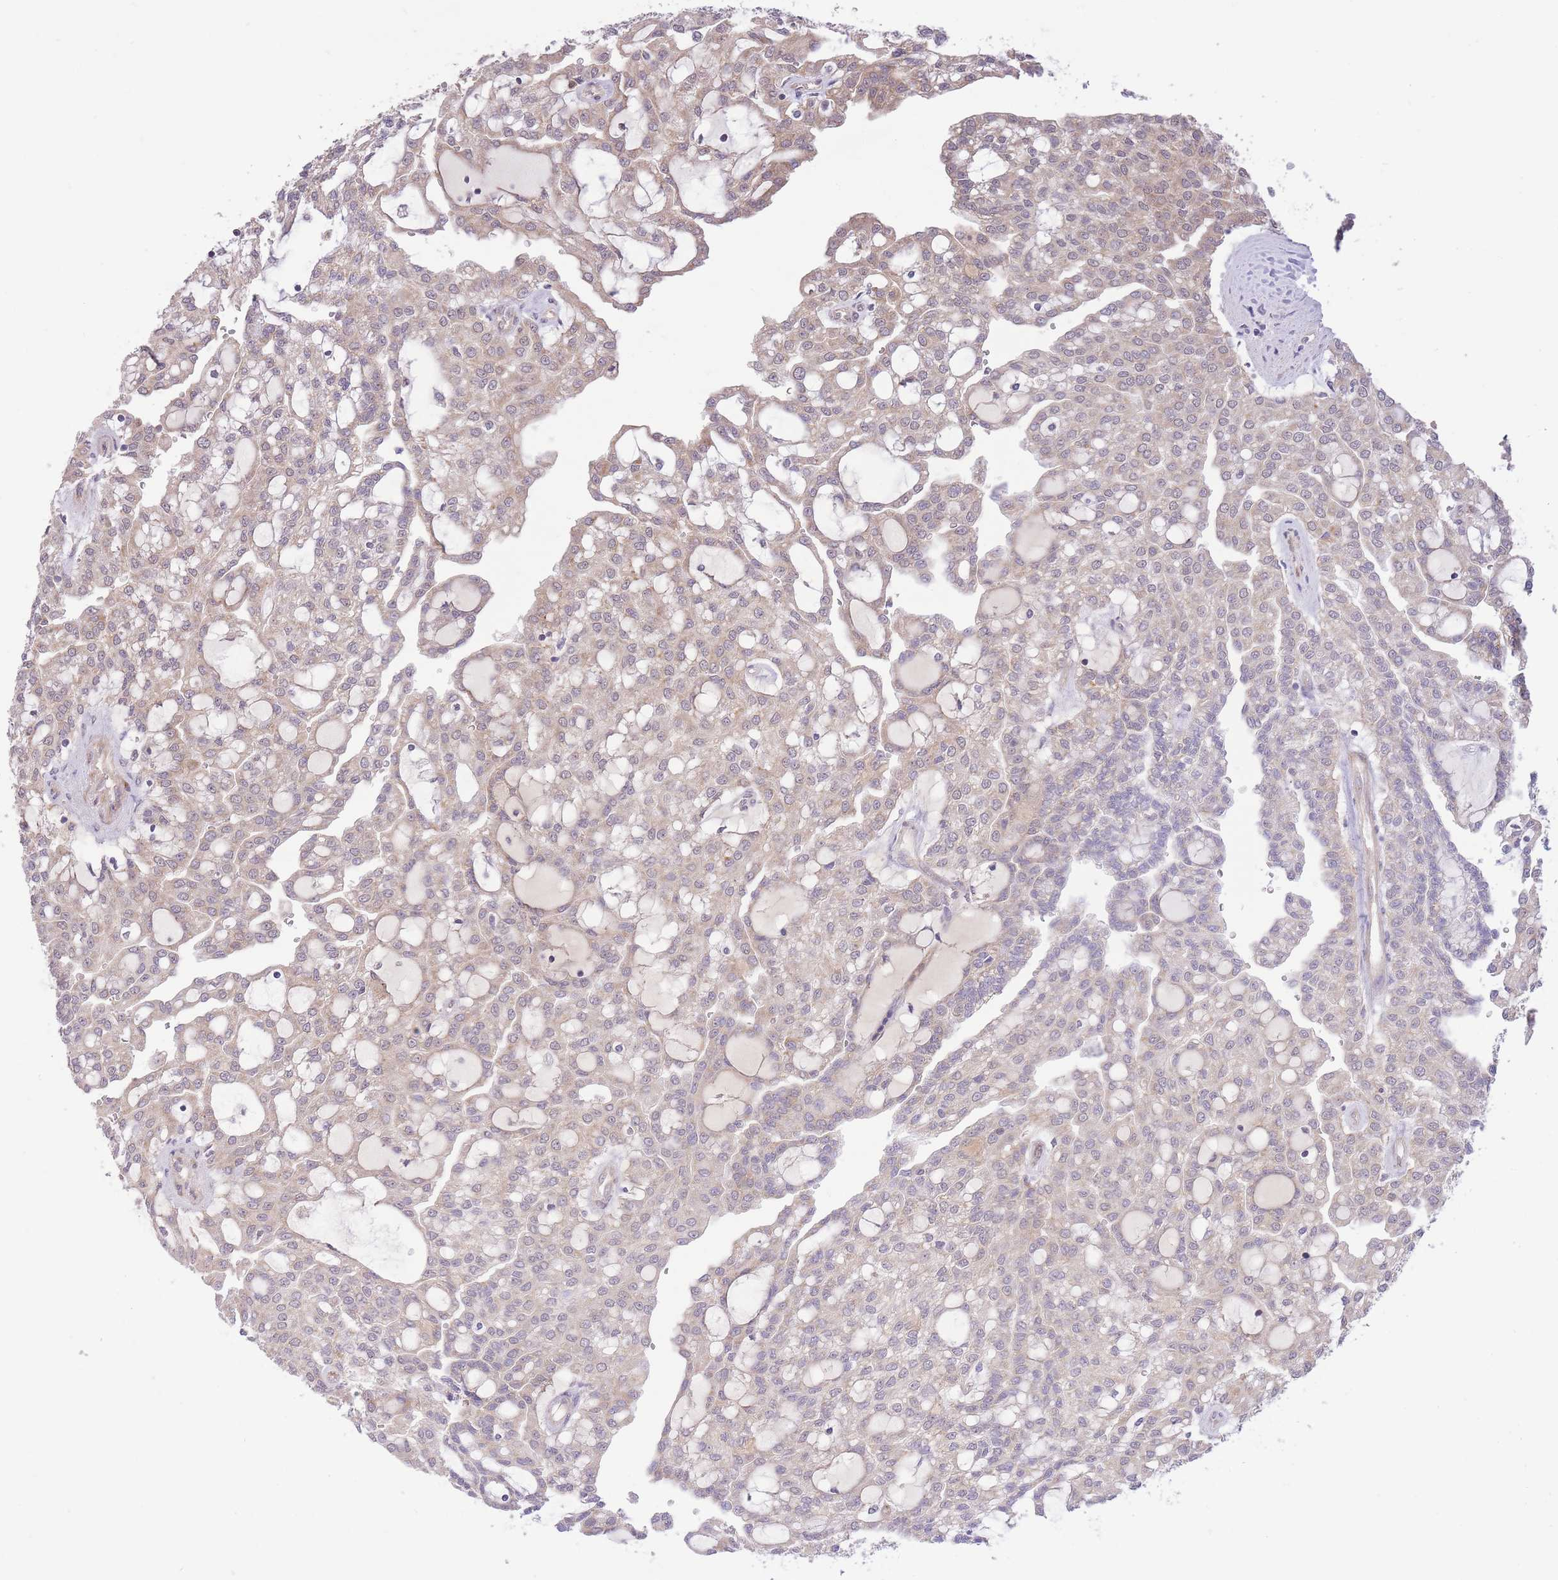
{"staining": {"intensity": "negative", "quantity": "none", "location": "none"}, "tissue": "renal cancer", "cell_type": "Tumor cells", "image_type": "cancer", "snomed": [{"axis": "morphology", "description": "Adenocarcinoma, NOS"}, {"axis": "topography", "description": "Kidney"}], "caption": "This is an immunohistochemistry histopathology image of human renal adenocarcinoma. There is no expression in tumor cells.", "gene": "ELOA2", "patient": {"sex": "male", "age": 63}}